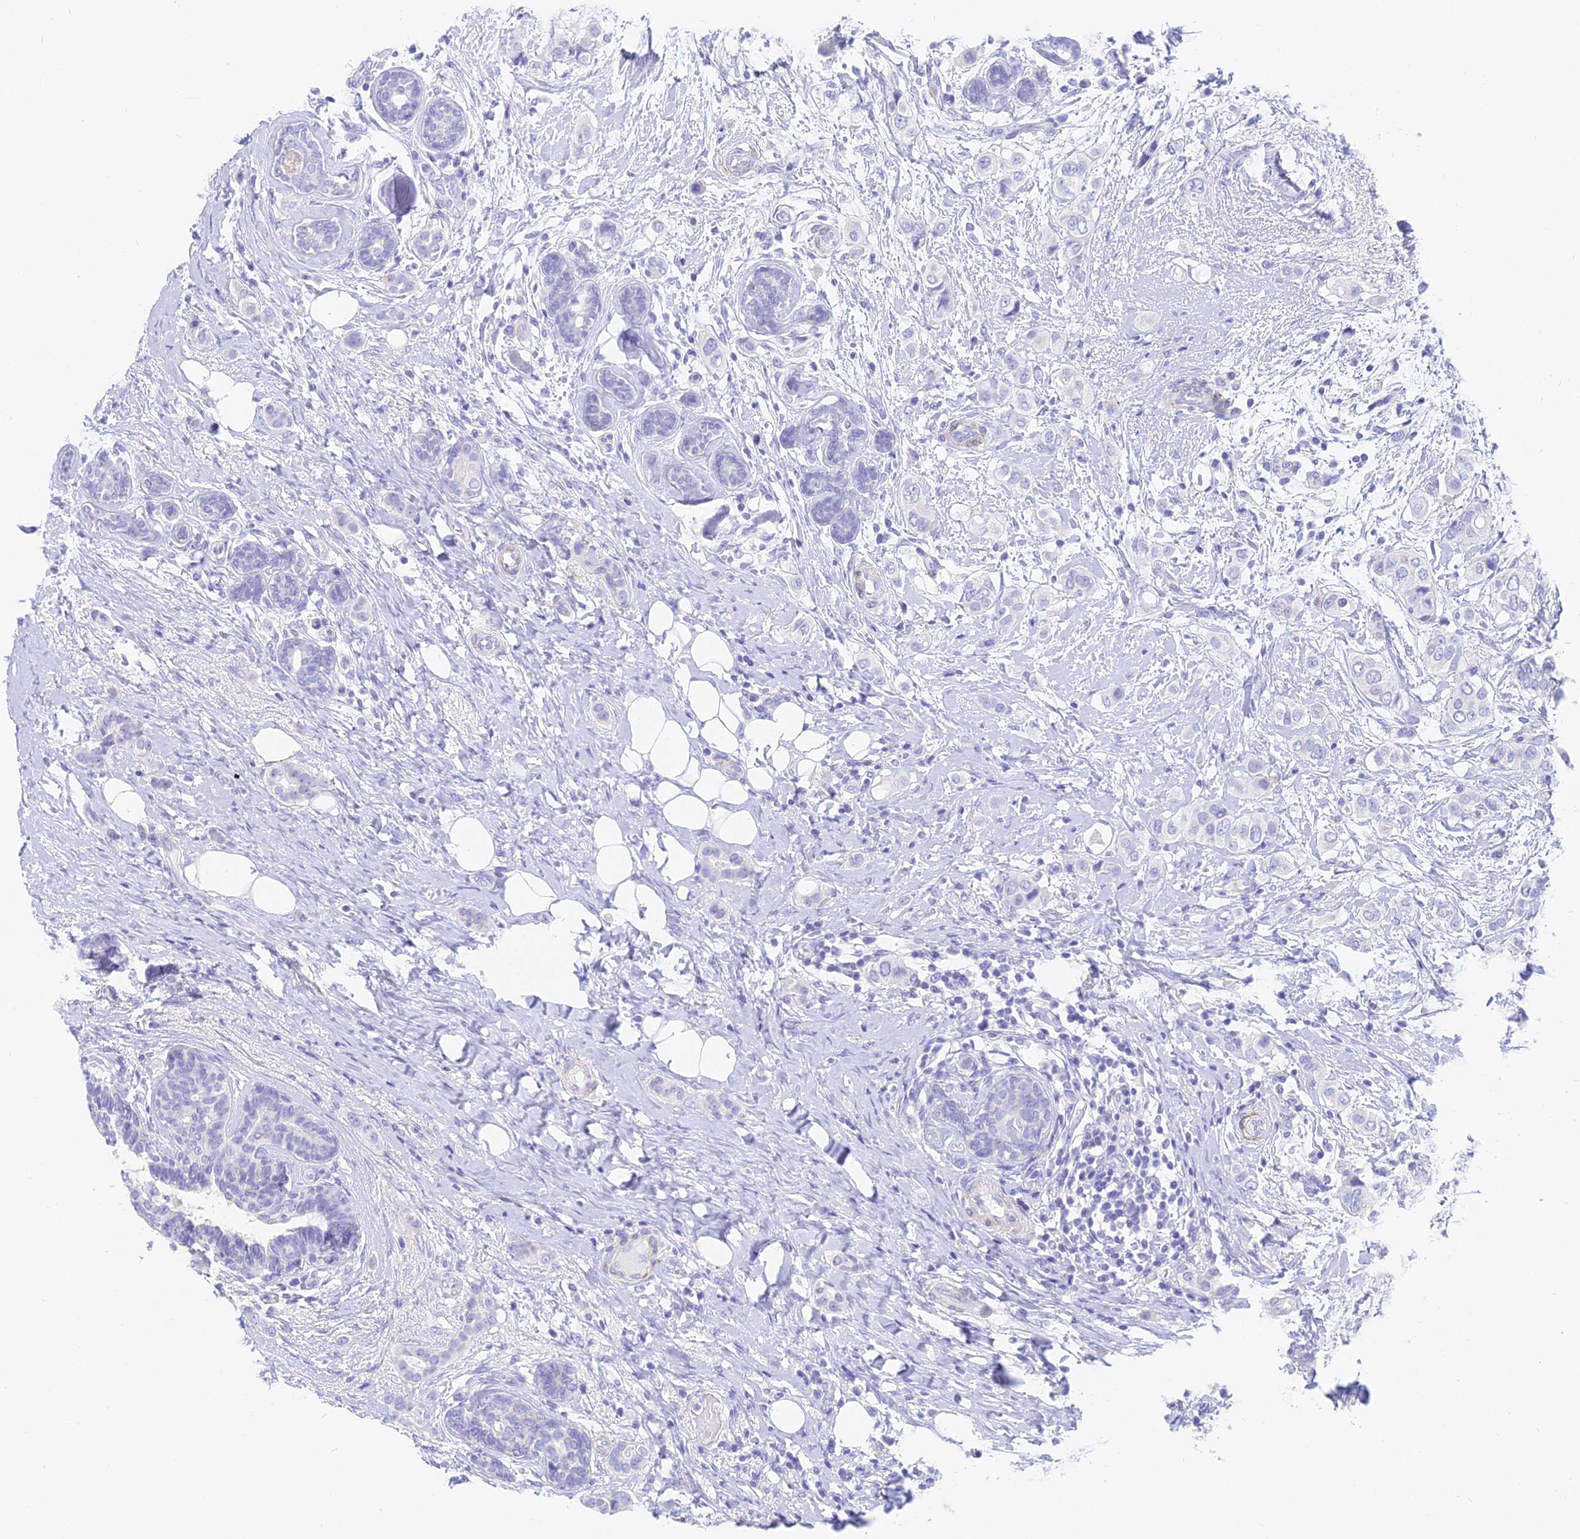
{"staining": {"intensity": "negative", "quantity": "none", "location": "none"}, "tissue": "breast cancer", "cell_type": "Tumor cells", "image_type": "cancer", "snomed": [{"axis": "morphology", "description": "Lobular carcinoma"}, {"axis": "topography", "description": "Breast"}], "caption": "This is a photomicrograph of immunohistochemistry (IHC) staining of breast cancer, which shows no positivity in tumor cells.", "gene": "SLC36A2", "patient": {"sex": "female", "age": 51}}